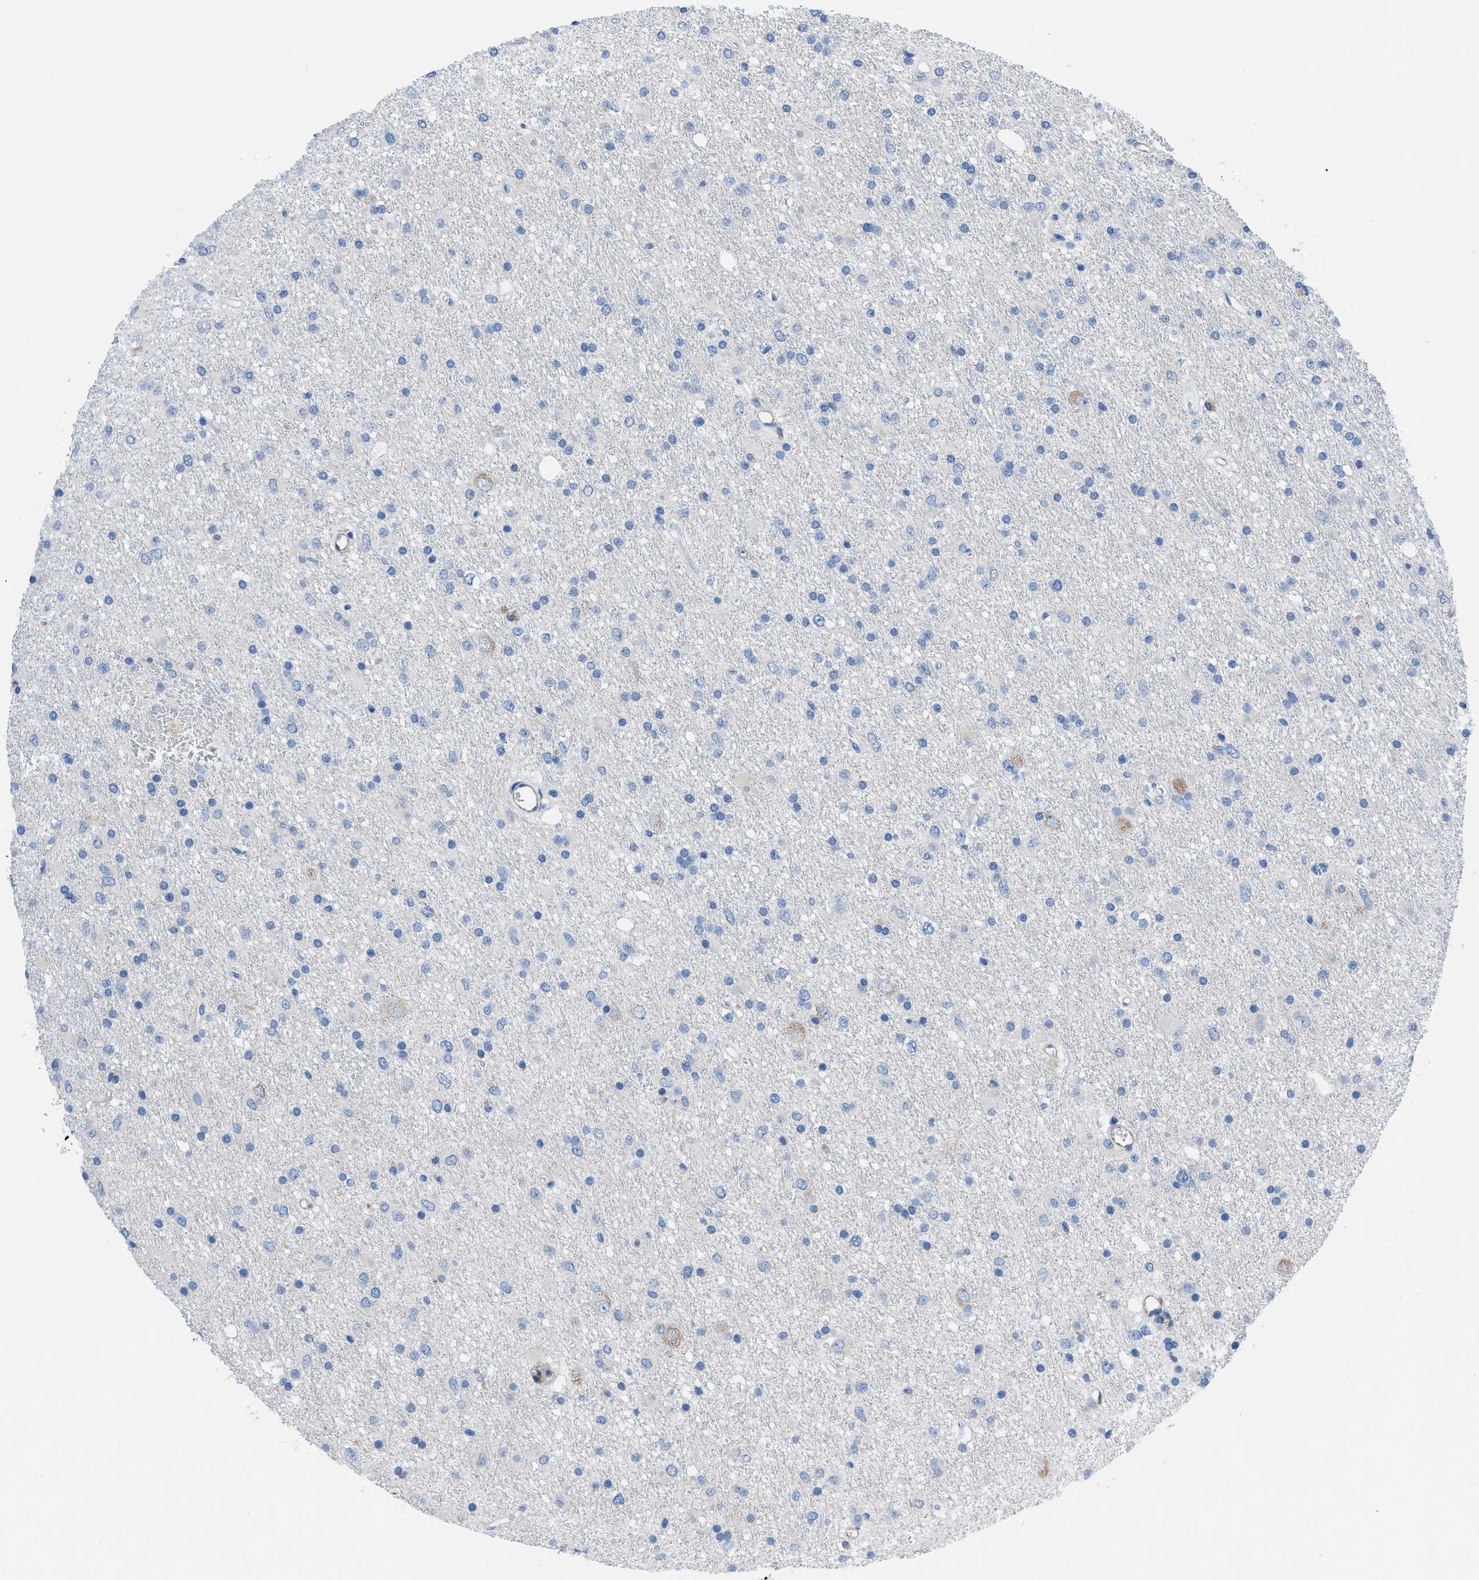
{"staining": {"intensity": "negative", "quantity": "none", "location": "none"}, "tissue": "glioma", "cell_type": "Tumor cells", "image_type": "cancer", "snomed": [{"axis": "morphology", "description": "Glioma, malignant, Low grade"}, {"axis": "topography", "description": "Brain"}], "caption": "Photomicrograph shows no significant protein staining in tumor cells of glioma.", "gene": "ITPR1", "patient": {"sex": "male", "age": 77}}